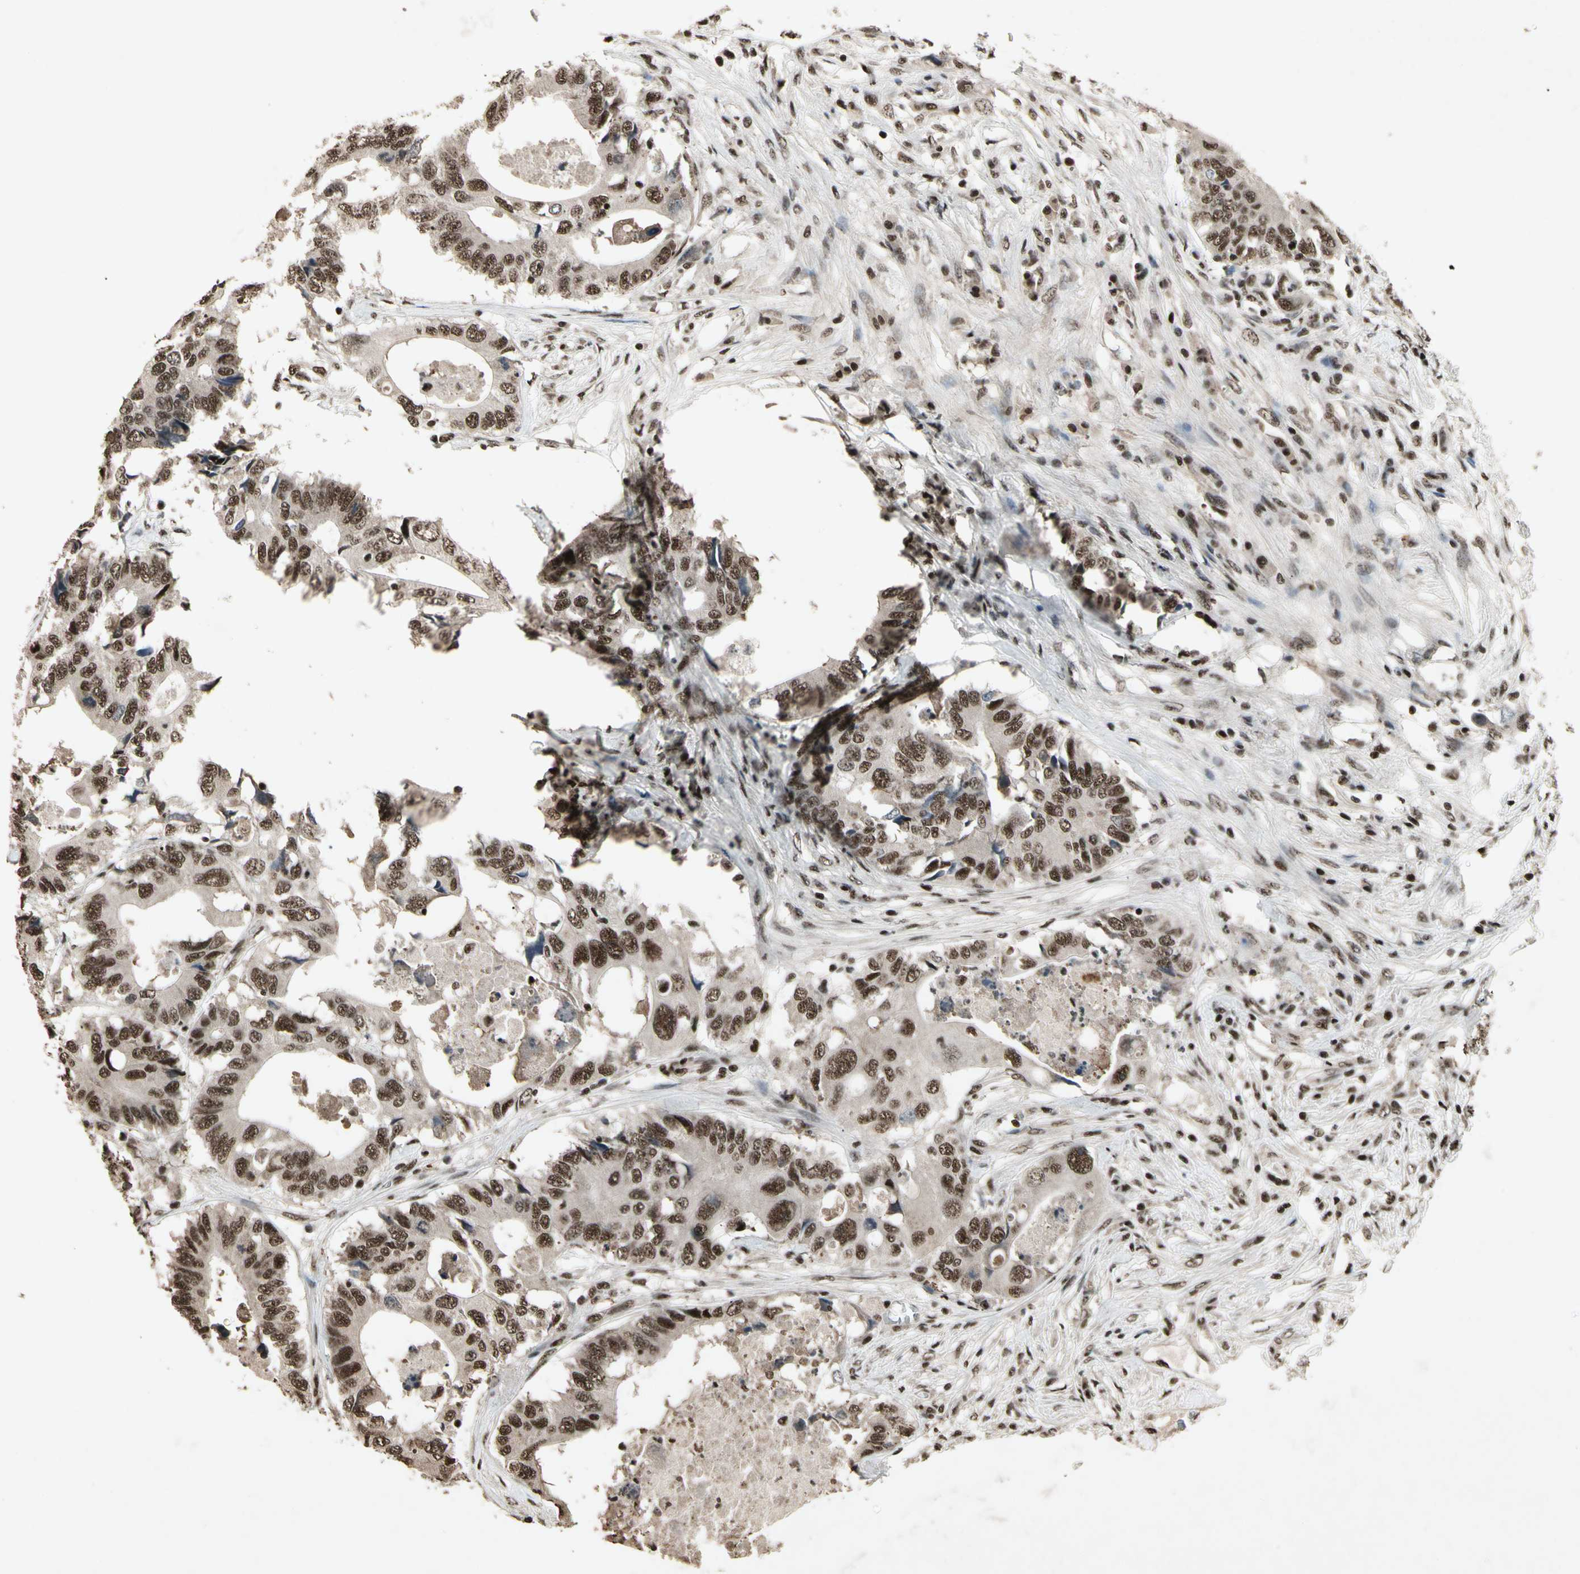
{"staining": {"intensity": "strong", "quantity": ">75%", "location": "nuclear"}, "tissue": "colorectal cancer", "cell_type": "Tumor cells", "image_type": "cancer", "snomed": [{"axis": "morphology", "description": "Adenocarcinoma, NOS"}, {"axis": "topography", "description": "Colon"}], "caption": "Immunohistochemistry (IHC) micrograph of colorectal cancer (adenocarcinoma) stained for a protein (brown), which shows high levels of strong nuclear positivity in approximately >75% of tumor cells.", "gene": "TBX2", "patient": {"sex": "male", "age": 71}}